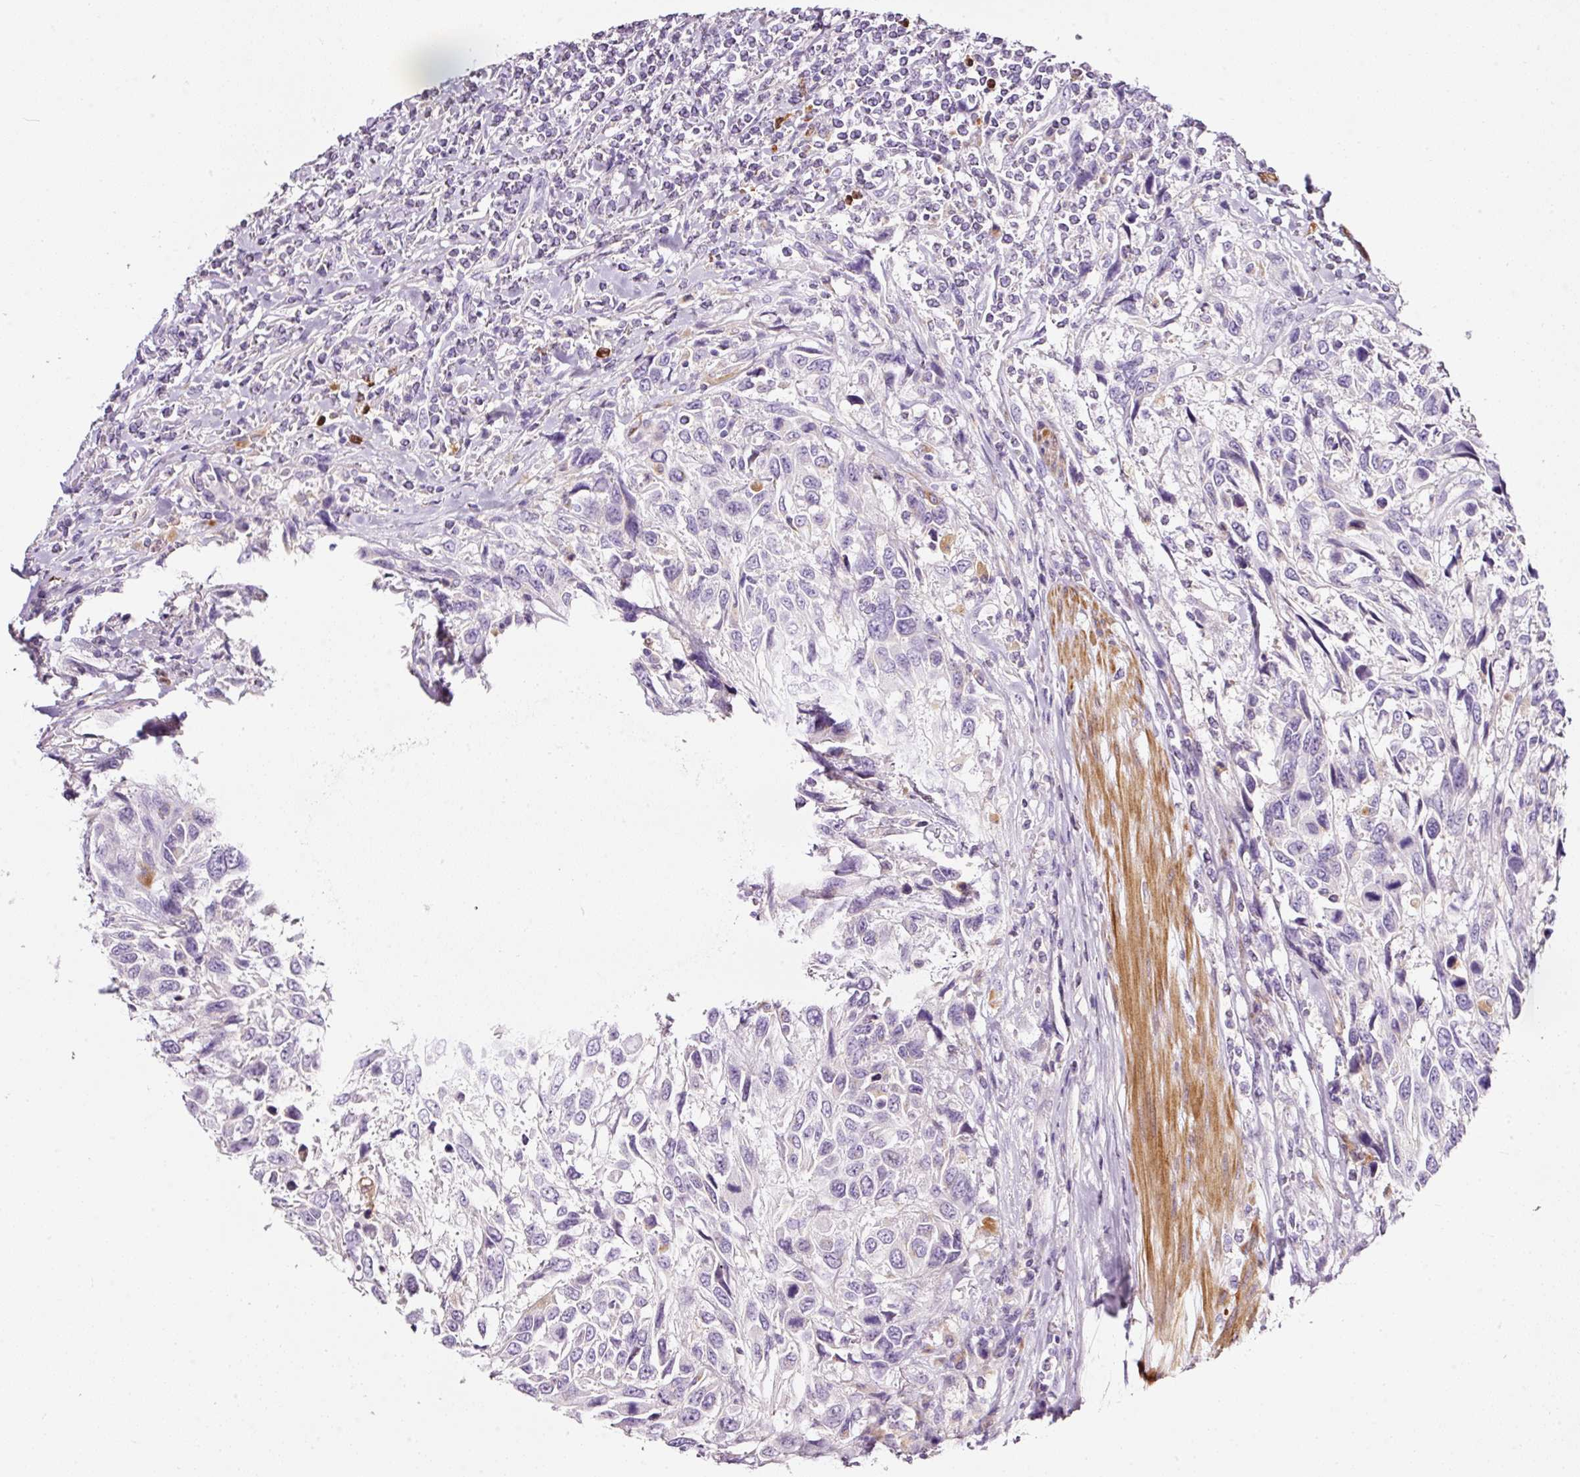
{"staining": {"intensity": "negative", "quantity": "none", "location": "none"}, "tissue": "urothelial cancer", "cell_type": "Tumor cells", "image_type": "cancer", "snomed": [{"axis": "morphology", "description": "Urothelial carcinoma, High grade"}, {"axis": "topography", "description": "Urinary bladder"}], "caption": "This is a micrograph of immunohistochemistry staining of urothelial cancer, which shows no positivity in tumor cells.", "gene": "CYB561A3", "patient": {"sex": "female", "age": 70}}